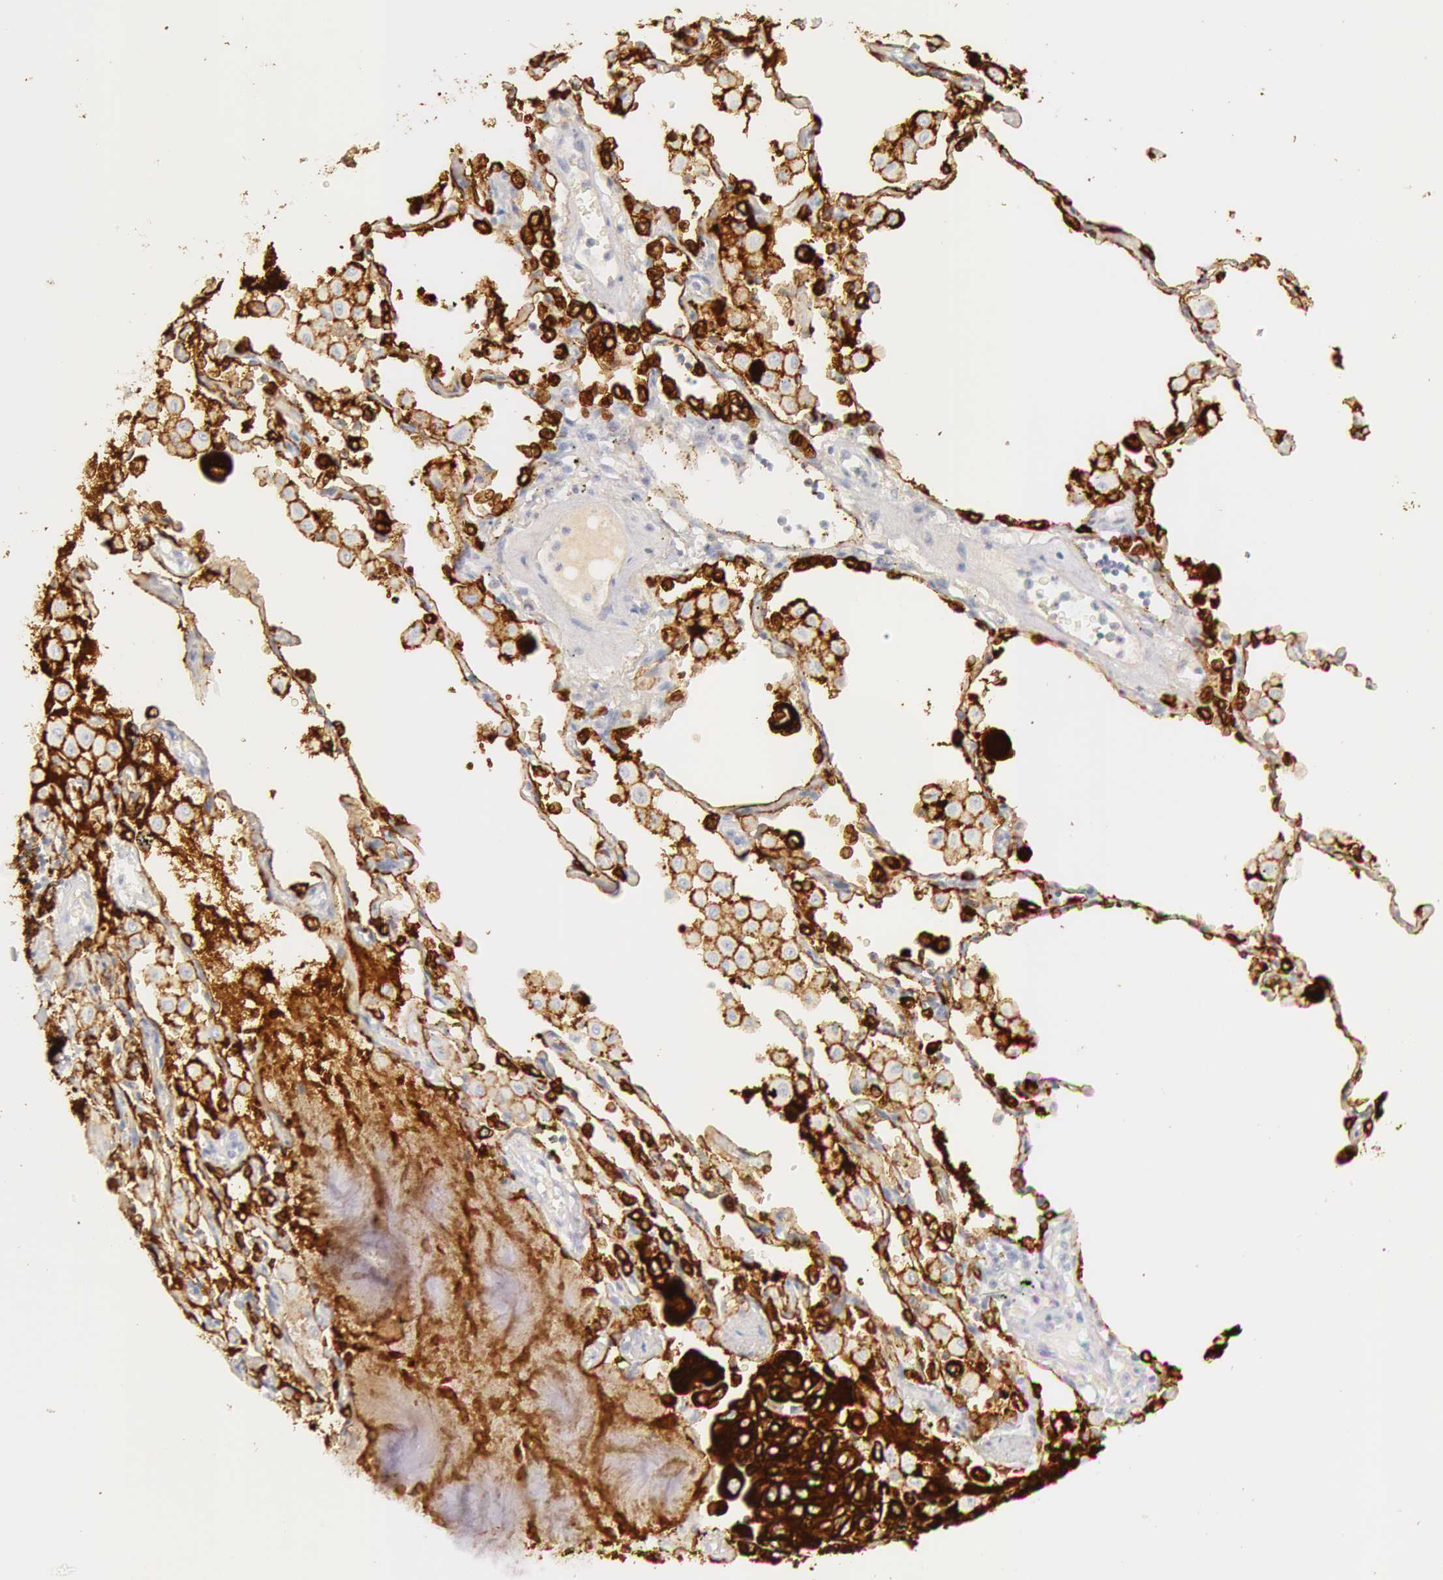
{"staining": {"intensity": "strong", "quantity": ">75%", "location": "cytoplasmic/membranous"}, "tissue": "lung cancer", "cell_type": "Tumor cells", "image_type": "cancer", "snomed": [{"axis": "morphology", "description": "Adenocarcinoma, NOS"}, {"axis": "topography", "description": "Lung"}], "caption": "Immunohistochemistry (DAB (3,3'-diaminobenzidine)) staining of lung adenocarcinoma exhibits strong cytoplasmic/membranous protein expression in about >75% of tumor cells.", "gene": "KRT8", "patient": {"sex": "male", "age": 64}}